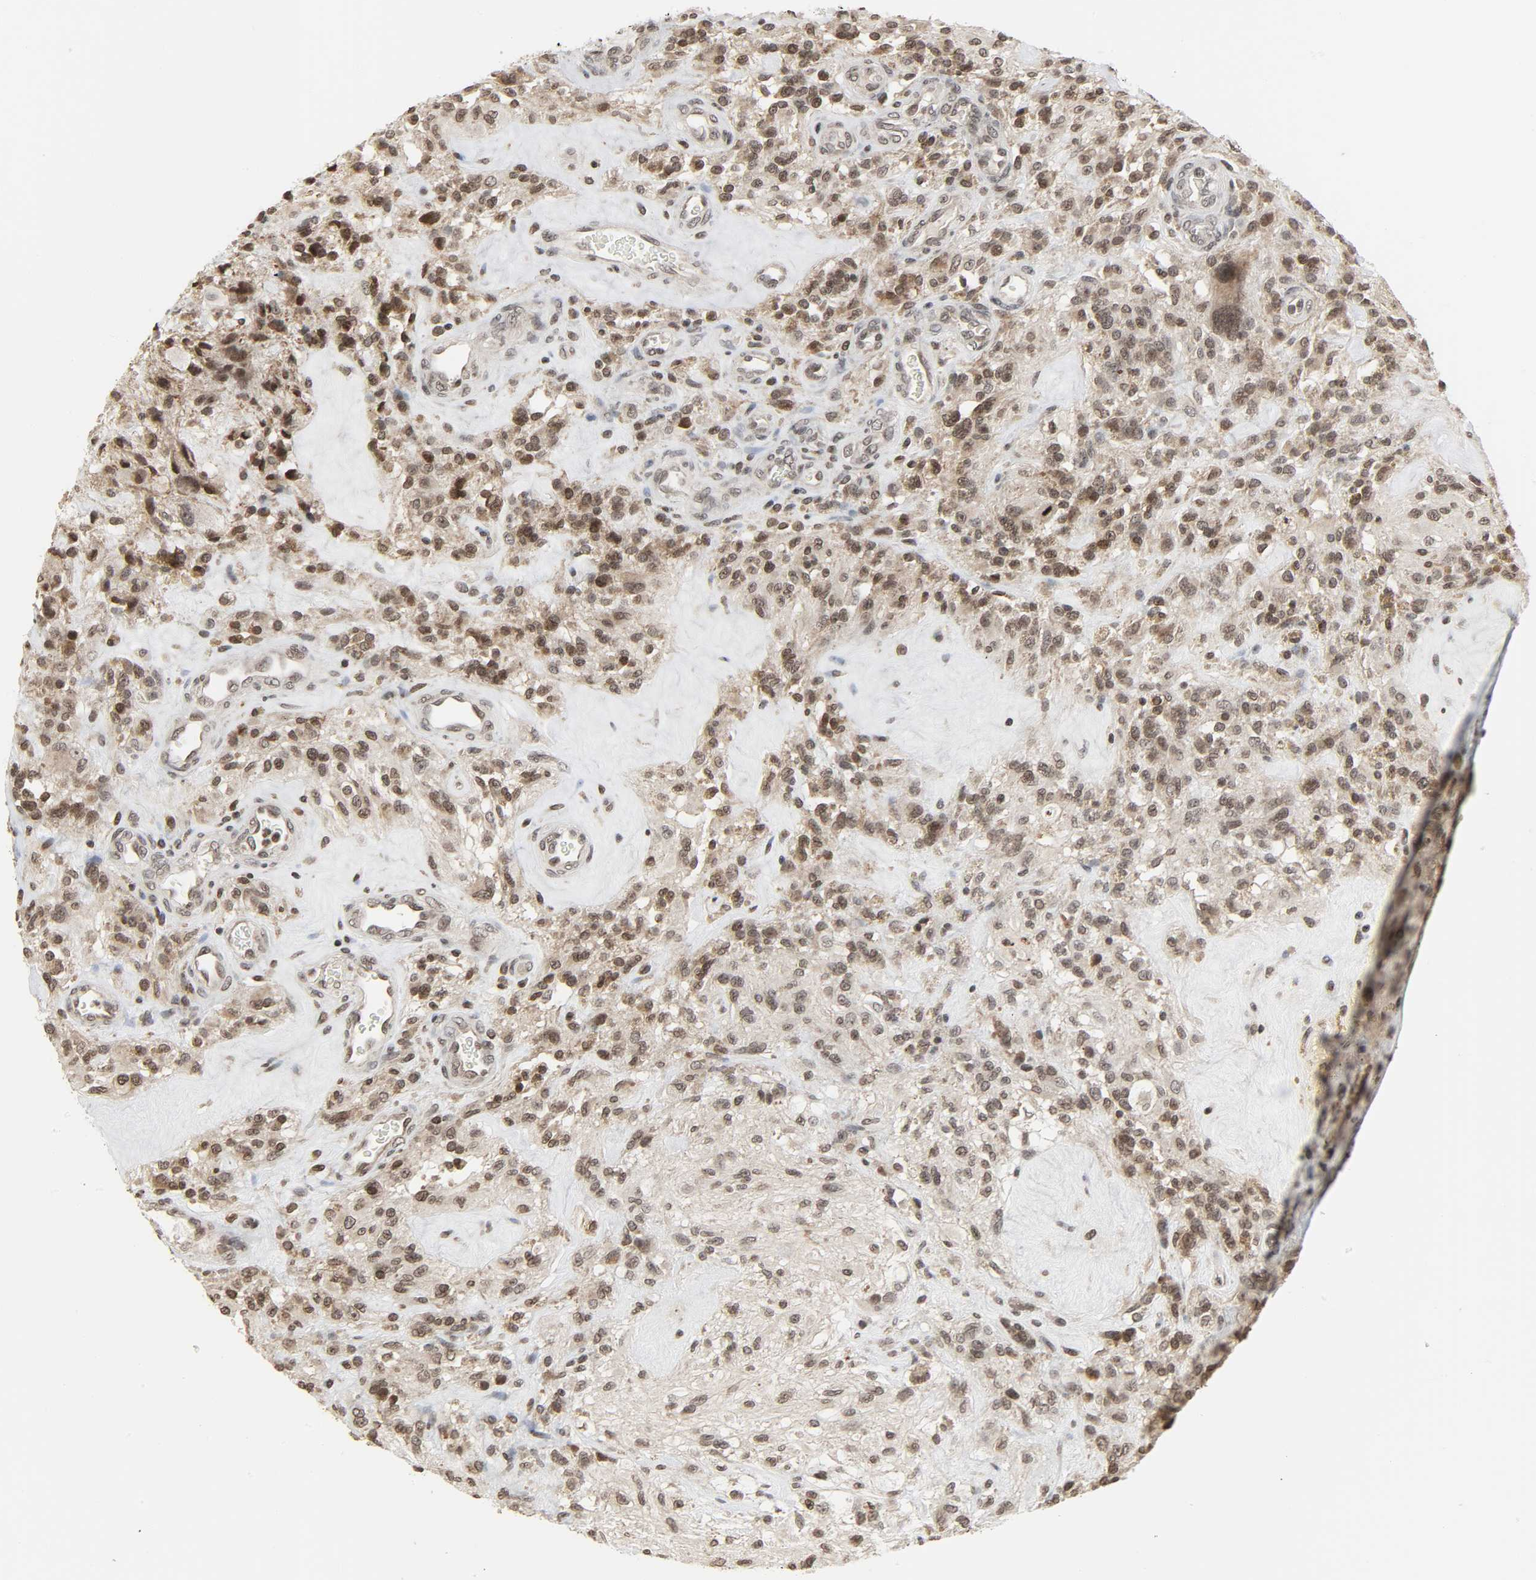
{"staining": {"intensity": "moderate", "quantity": "25%-75%", "location": "cytoplasmic/membranous,nuclear"}, "tissue": "glioma", "cell_type": "Tumor cells", "image_type": "cancer", "snomed": [{"axis": "morphology", "description": "Normal tissue, NOS"}, {"axis": "morphology", "description": "Glioma, malignant, High grade"}, {"axis": "topography", "description": "Cerebral cortex"}], "caption": "IHC image of neoplastic tissue: malignant glioma (high-grade) stained using immunohistochemistry (IHC) demonstrates medium levels of moderate protein expression localized specifically in the cytoplasmic/membranous and nuclear of tumor cells, appearing as a cytoplasmic/membranous and nuclear brown color.", "gene": "XRCC1", "patient": {"sex": "male", "age": 56}}